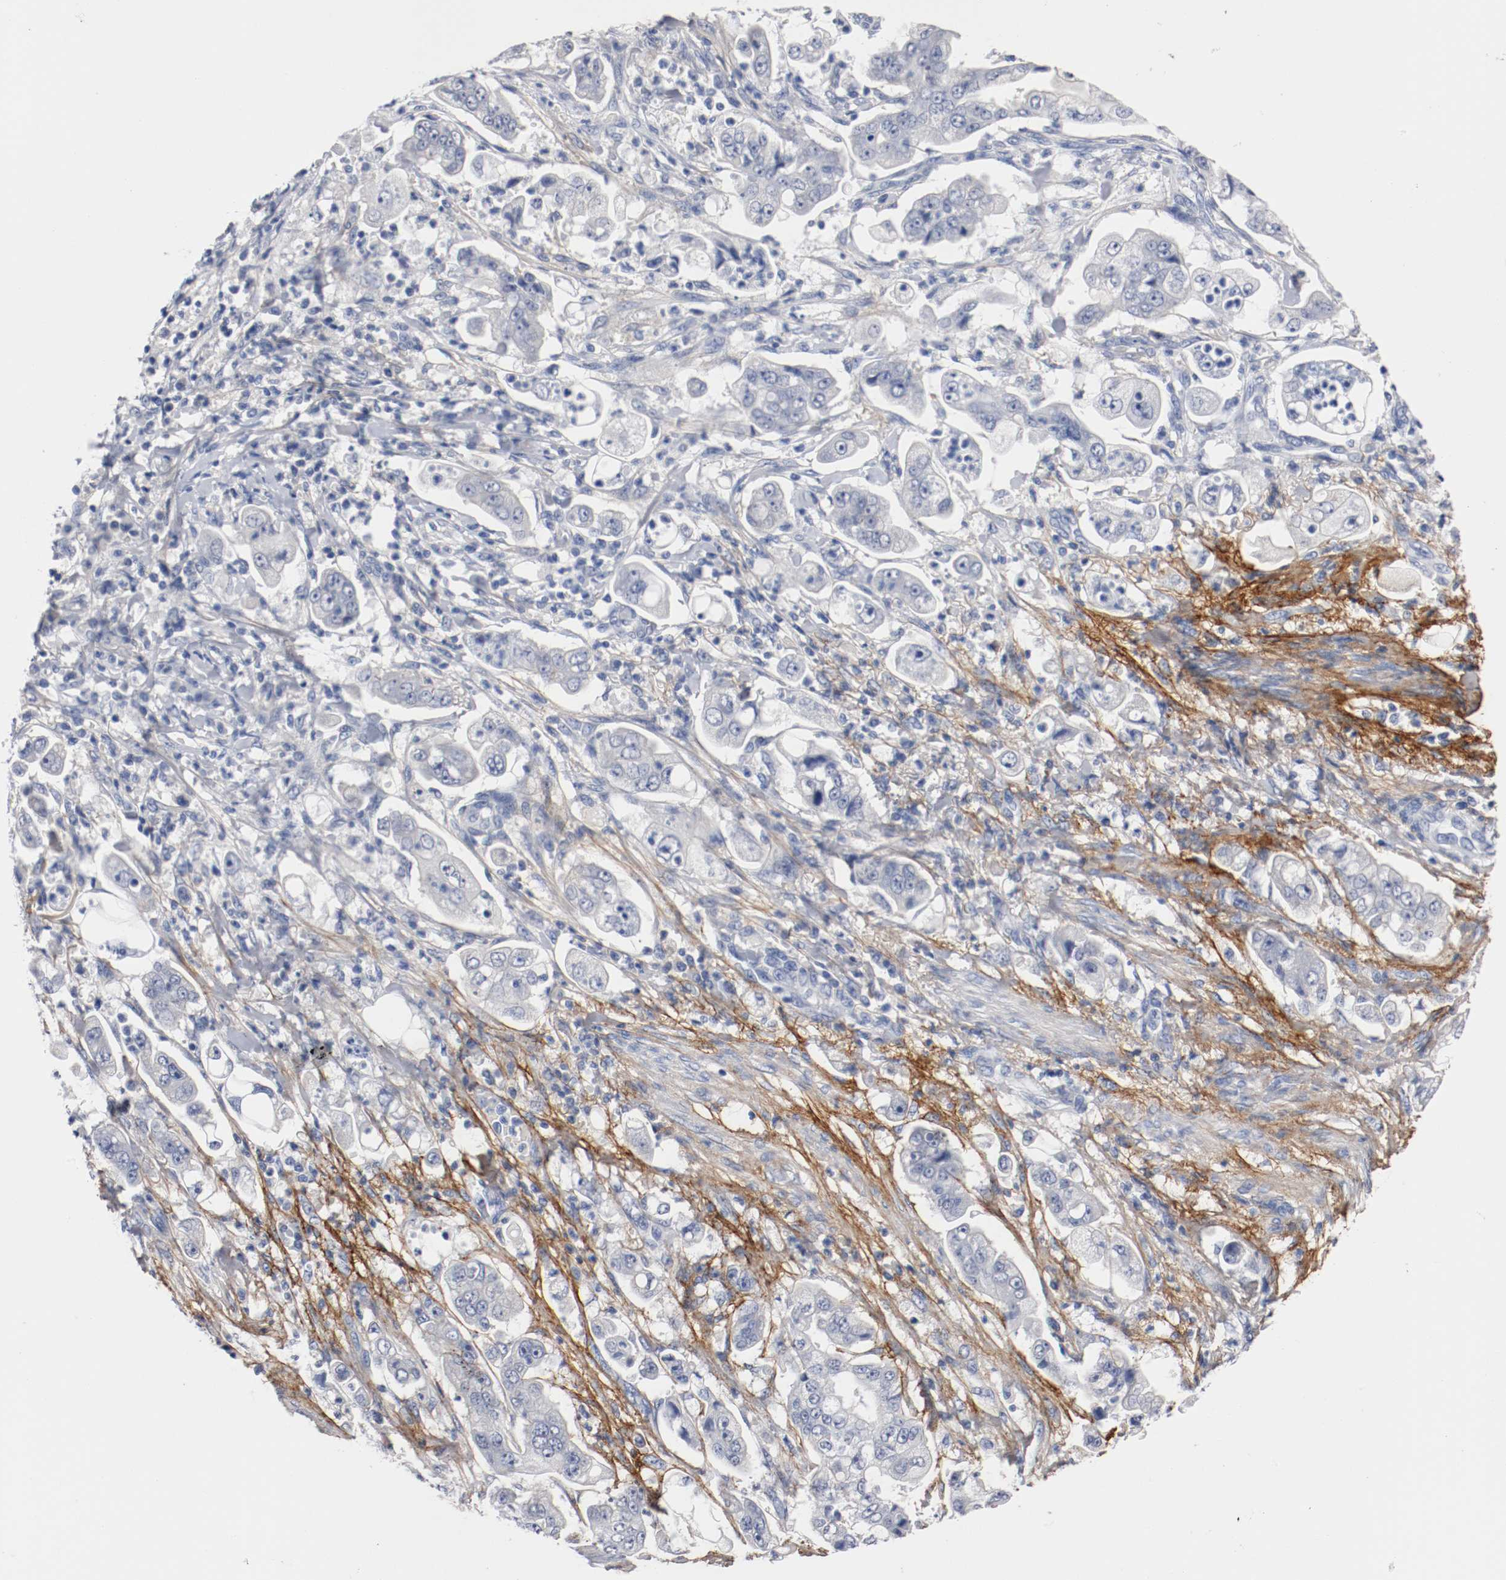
{"staining": {"intensity": "negative", "quantity": "none", "location": "none"}, "tissue": "stomach cancer", "cell_type": "Tumor cells", "image_type": "cancer", "snomed": [{"axis": "morphology", "description": "Adenocarcinoma, NOS"}, {"axis": "topography", "description": "Stomach"}], "caption": "DAB (3,3'-diaminobenzidine) immunohistochemical staining of human stomach cancer (adenocarcinoma) exhibits no significant staining in tumor cells.", "gene": "TNC", "patient": {"sex": "male", "age": 62}}